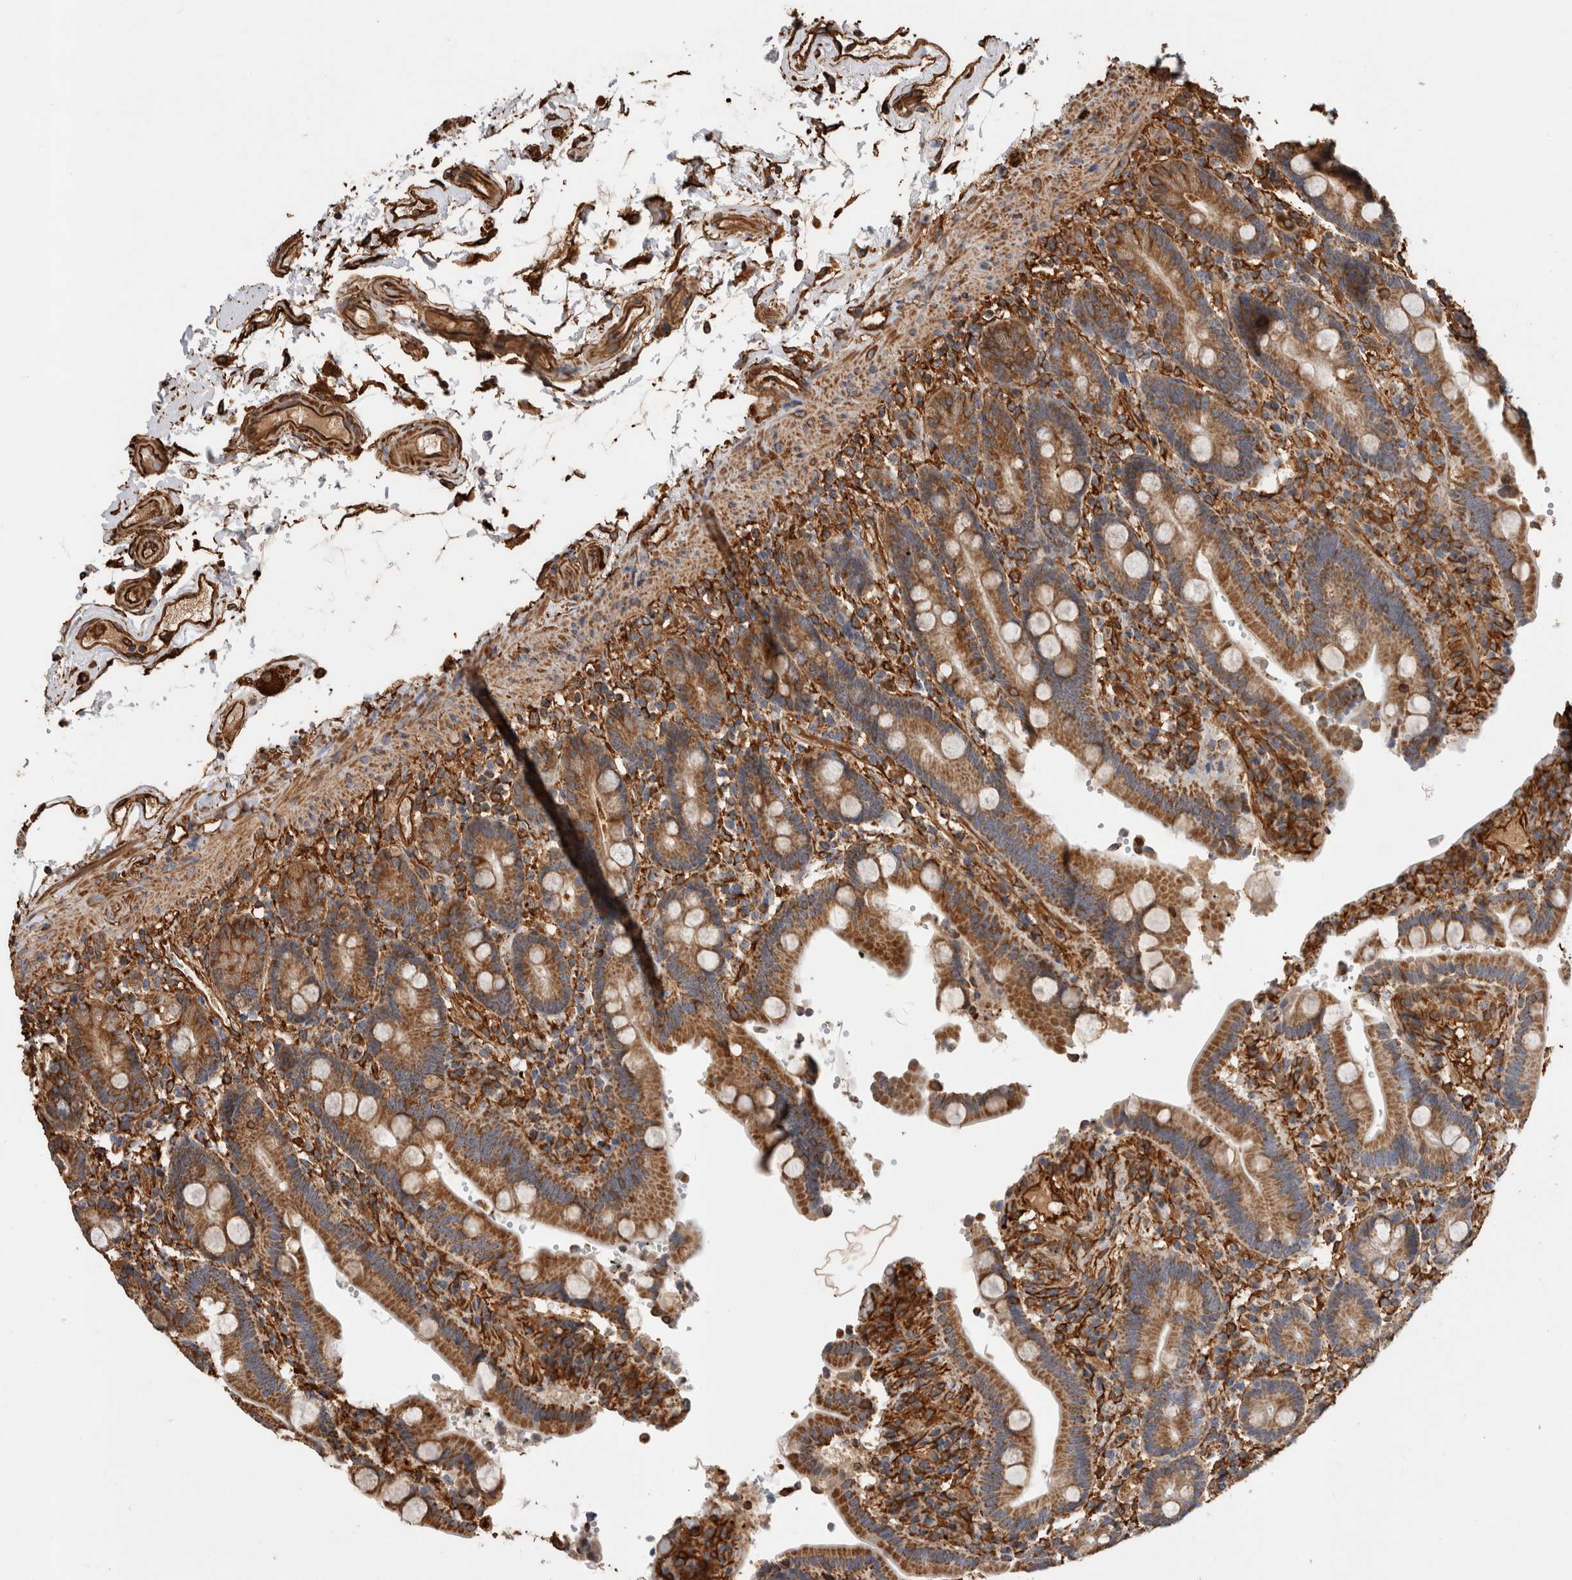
{"staining": {"intensity": "strong", "quantity": ">75%", "location": "cytoplasmic/membranous"}, "tissue": "duodenum", "cell_type": "Glandular cells", "image_type": "normal", "snomed": [{"axis": "morphology", "description": "Normal tissue, NOS"}, {"axis": "topography", "description": "Small intestine, NOS"}], "caption": "Human duodenum stained for a protein (brown) shows strong cytoplasmic/membranous positive staining in approximately >75% of glandular cells.", "gene": "ZNF397", "patient": {"sex": "female", "age": 71}}